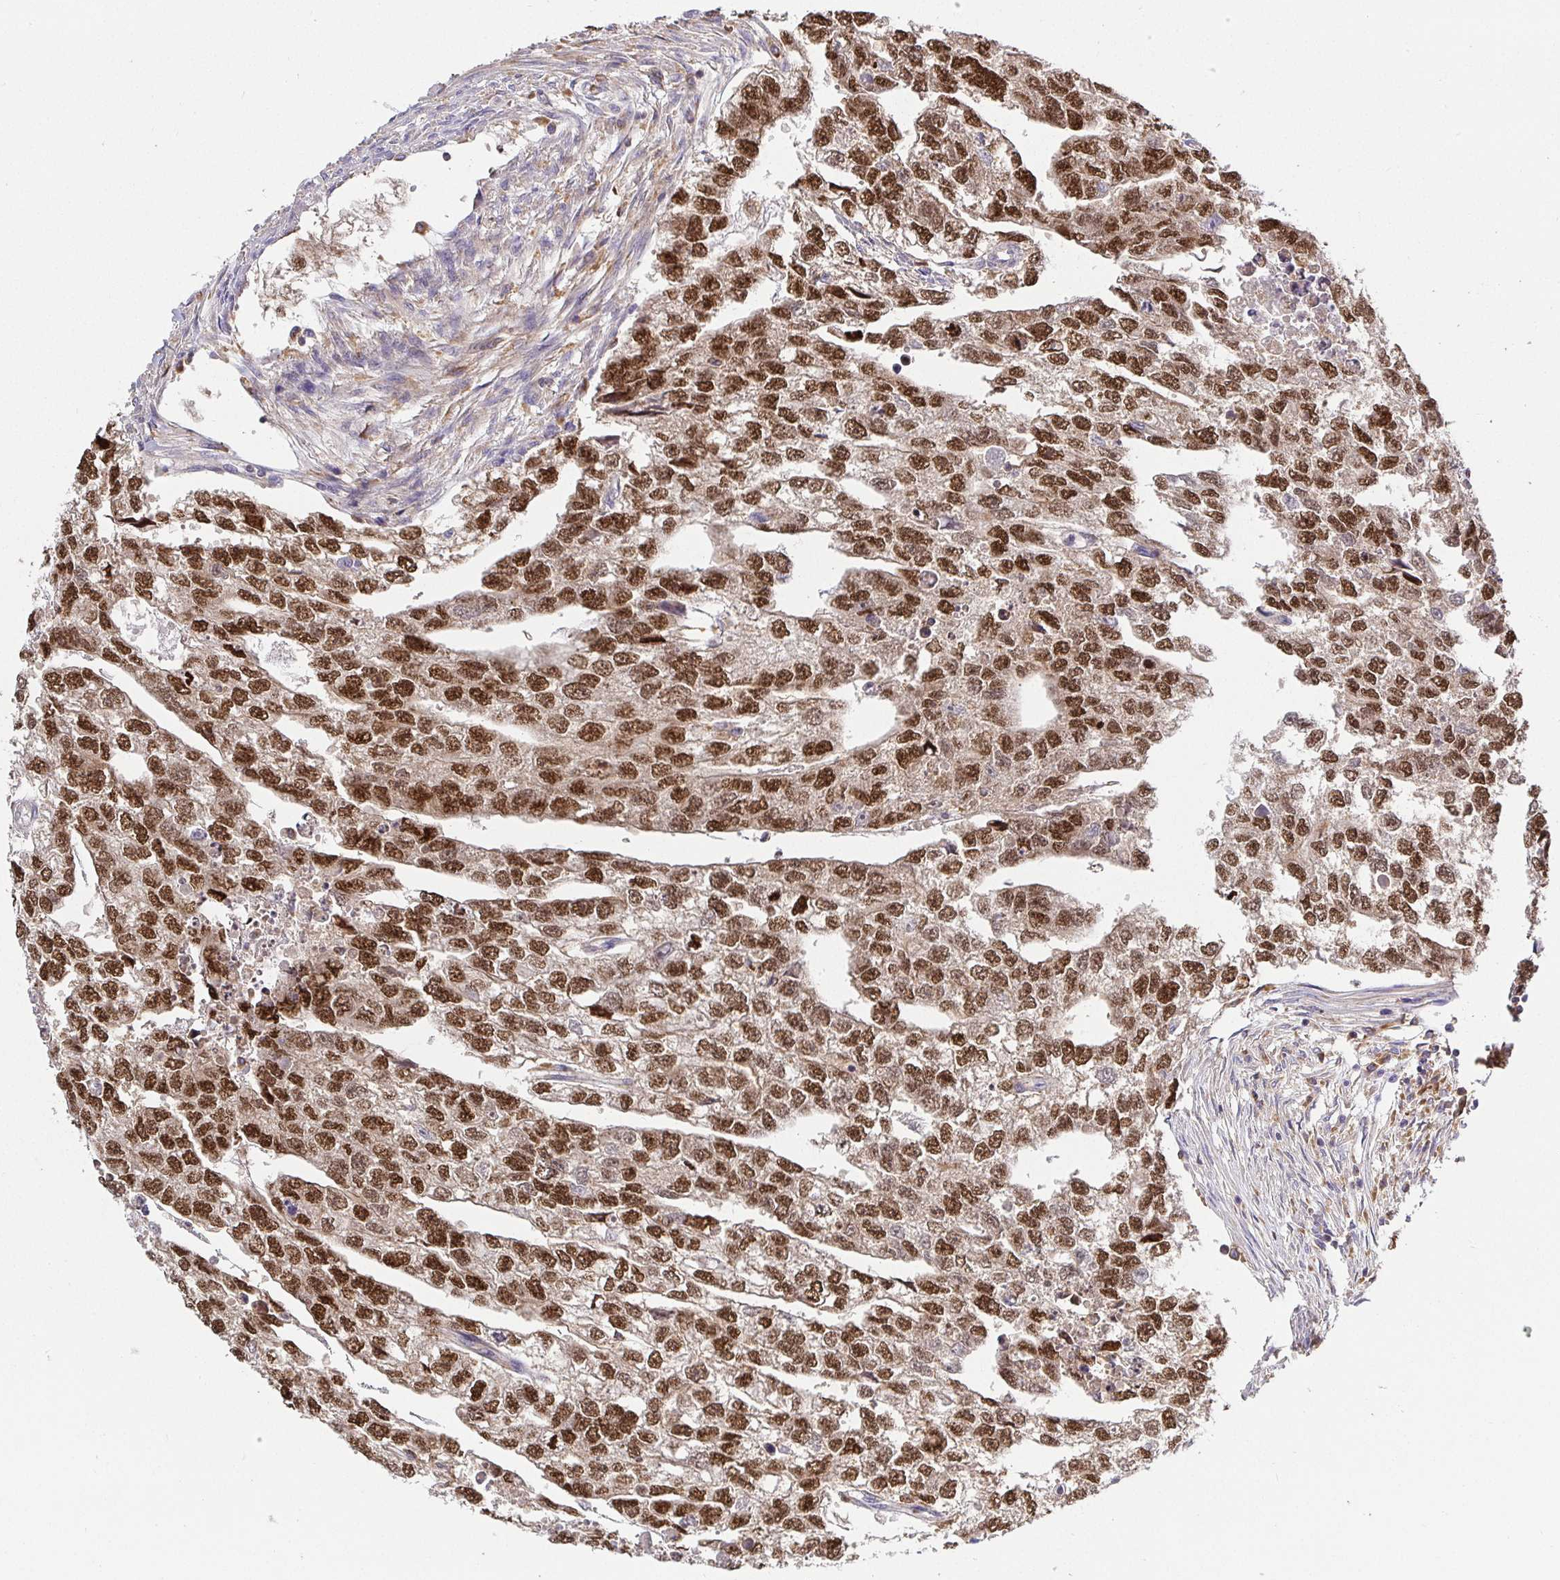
{"staining": {"intensity": "strong", "quantity": ">75%", "location": "nuclear"}, "tissue": "testis cancer", "cell_type": "Tumor cells", "image_type": "cancer", "snomed": [{"axis": "morphology", "description": "Carcinoma, Embryonal, NOS"}, {"axis": "morphology", "description": "Teratoma, malignant, NOS"}, {"axis": "topography", "description": "Testis"}], "caption": "This is an image of IHC staining of testis cancer (malignant teratoma), which shows strong expression in the nuclear of tumor cells.", "gene": "ATP6V1F", "patient": {"sex": "male", "age": 44}}